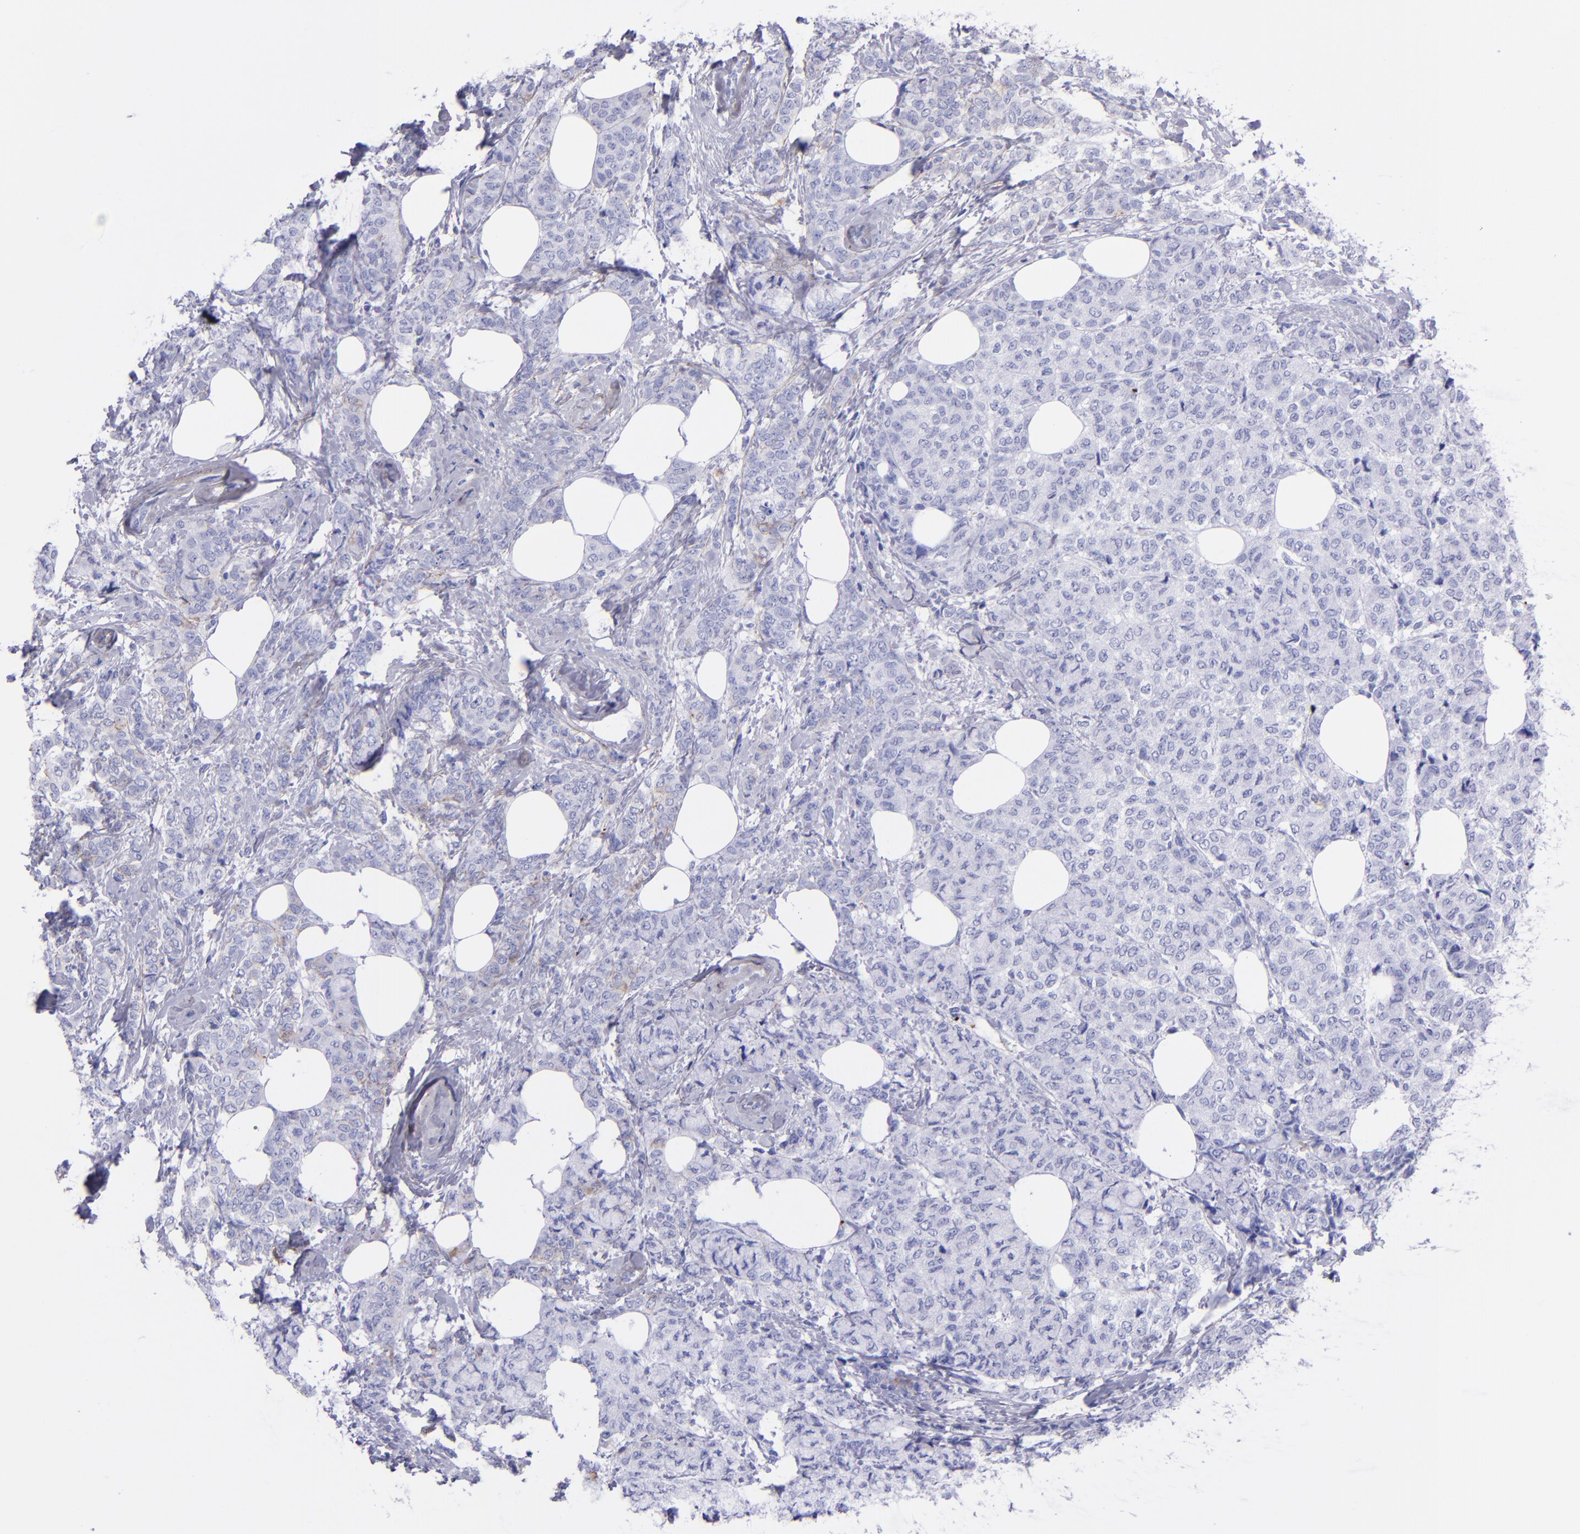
{"staining": {"intensity": "negative", "quantity": "none", "location": "none"}, "tissue": "breast cancer", "cell_type": "Tumor cells", "image_type": "cancer", "snomed": [{"axis": "morphology", "description": "Lobular carcinoma"}, {"axis": "topography", "description": "Breast"}], "caption": "Tumor cells are negative for protein expression in human breast cancer (lobular carcinoma).", "gene": "EFCAB13", "patient": {"sex": "female", "age": 60}}